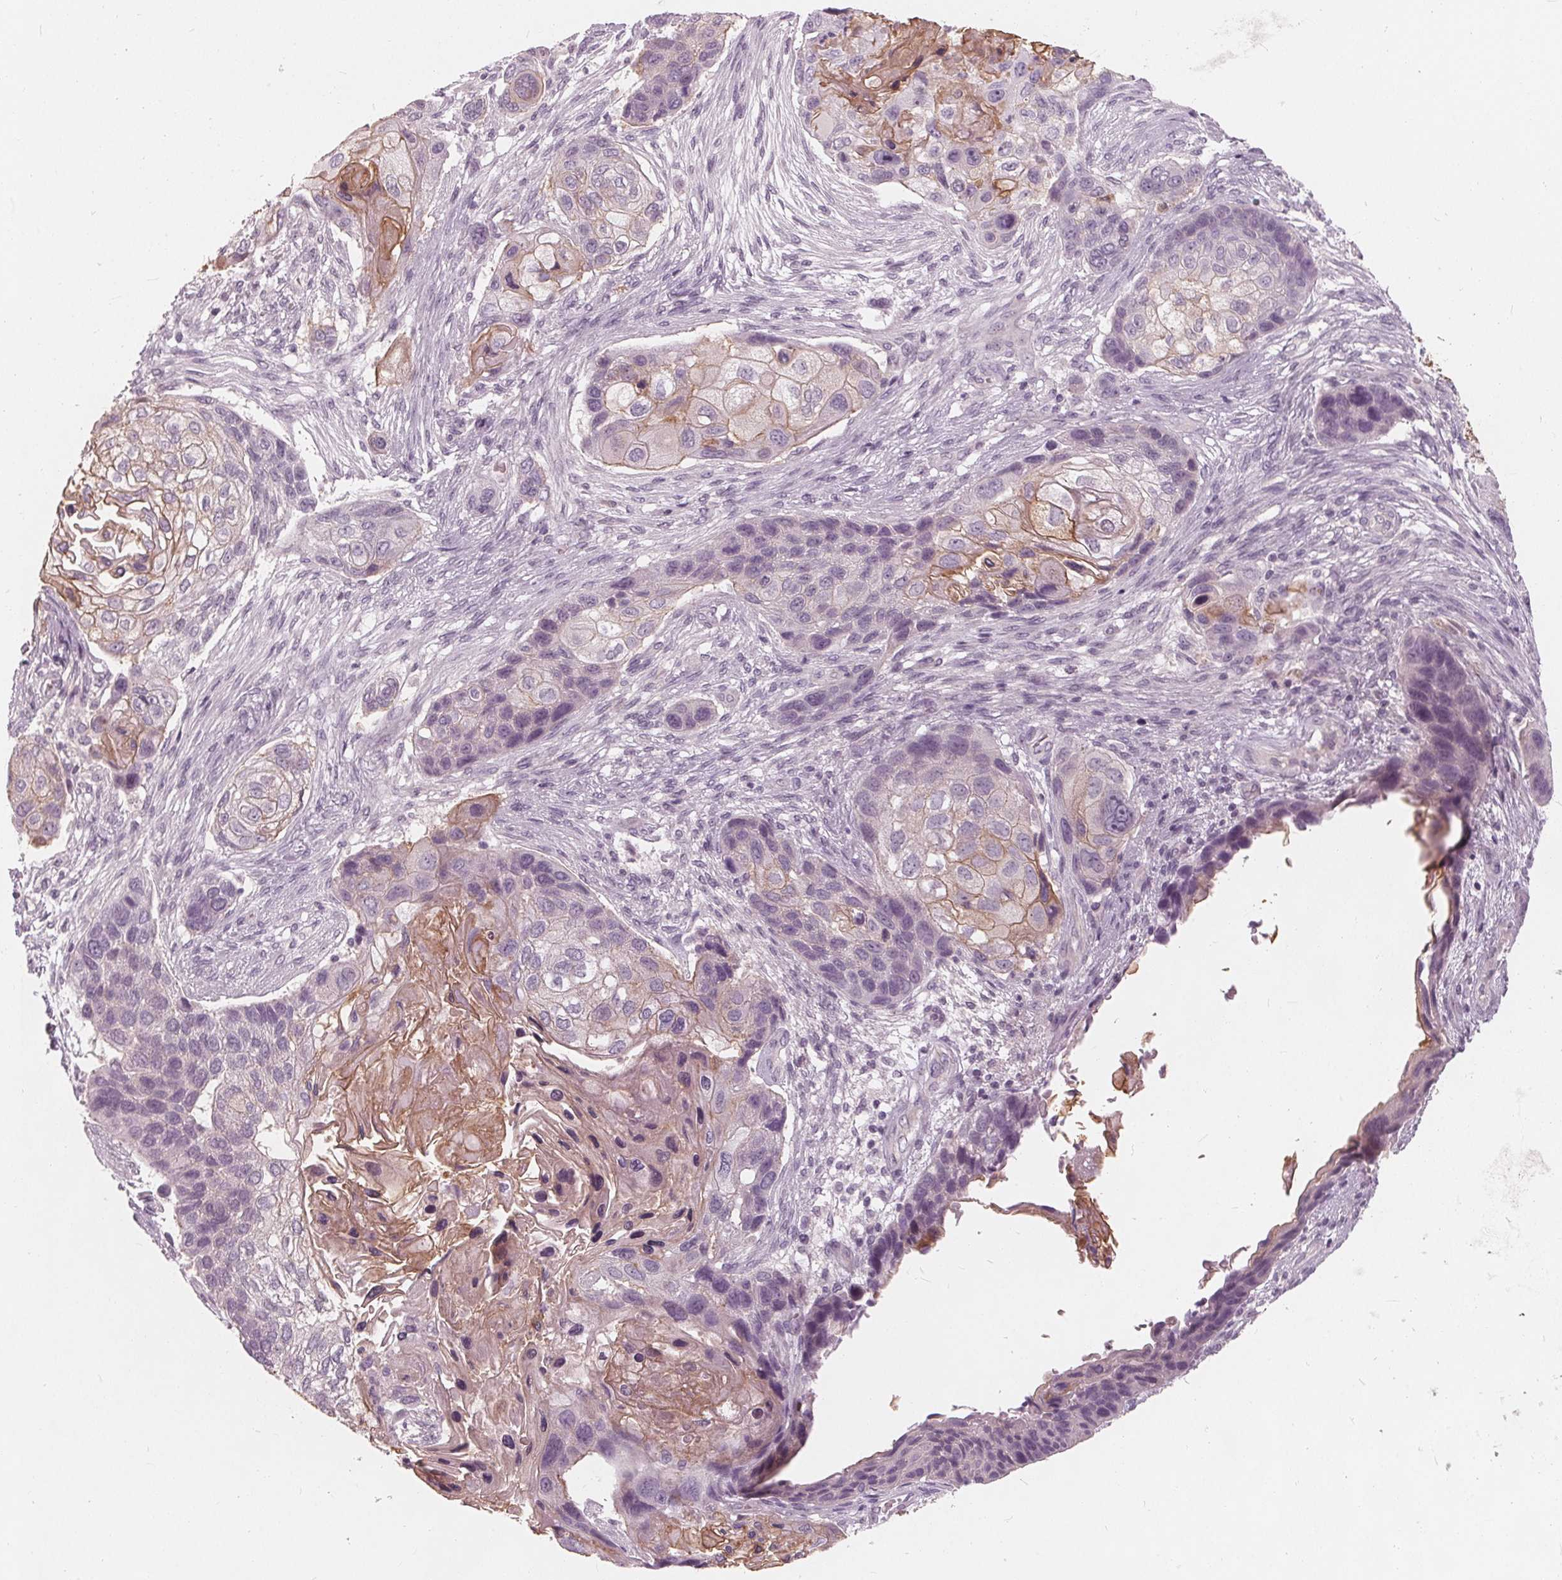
{"staining": {"intensity": "moderate", "quantity": "<25%", "location": "cytoplasmic/membranous"}, "tissue": "lung cancer", "cell_type": "Tumor cells", "image_type": "cancer", "snomed": [{"axis": "morphology", "description": "Squamous cell carcinoma, NOS"}, {"axis": "topography", "description": "Lung"}], "caption": "A micrograph of lung squamous cell carcinoma stained for a protein displays moderate cytoplasmic/membranous brown staining in tumor cells.", "gene": "SAT2", "patient": {"sex": "male", "age": 69}}